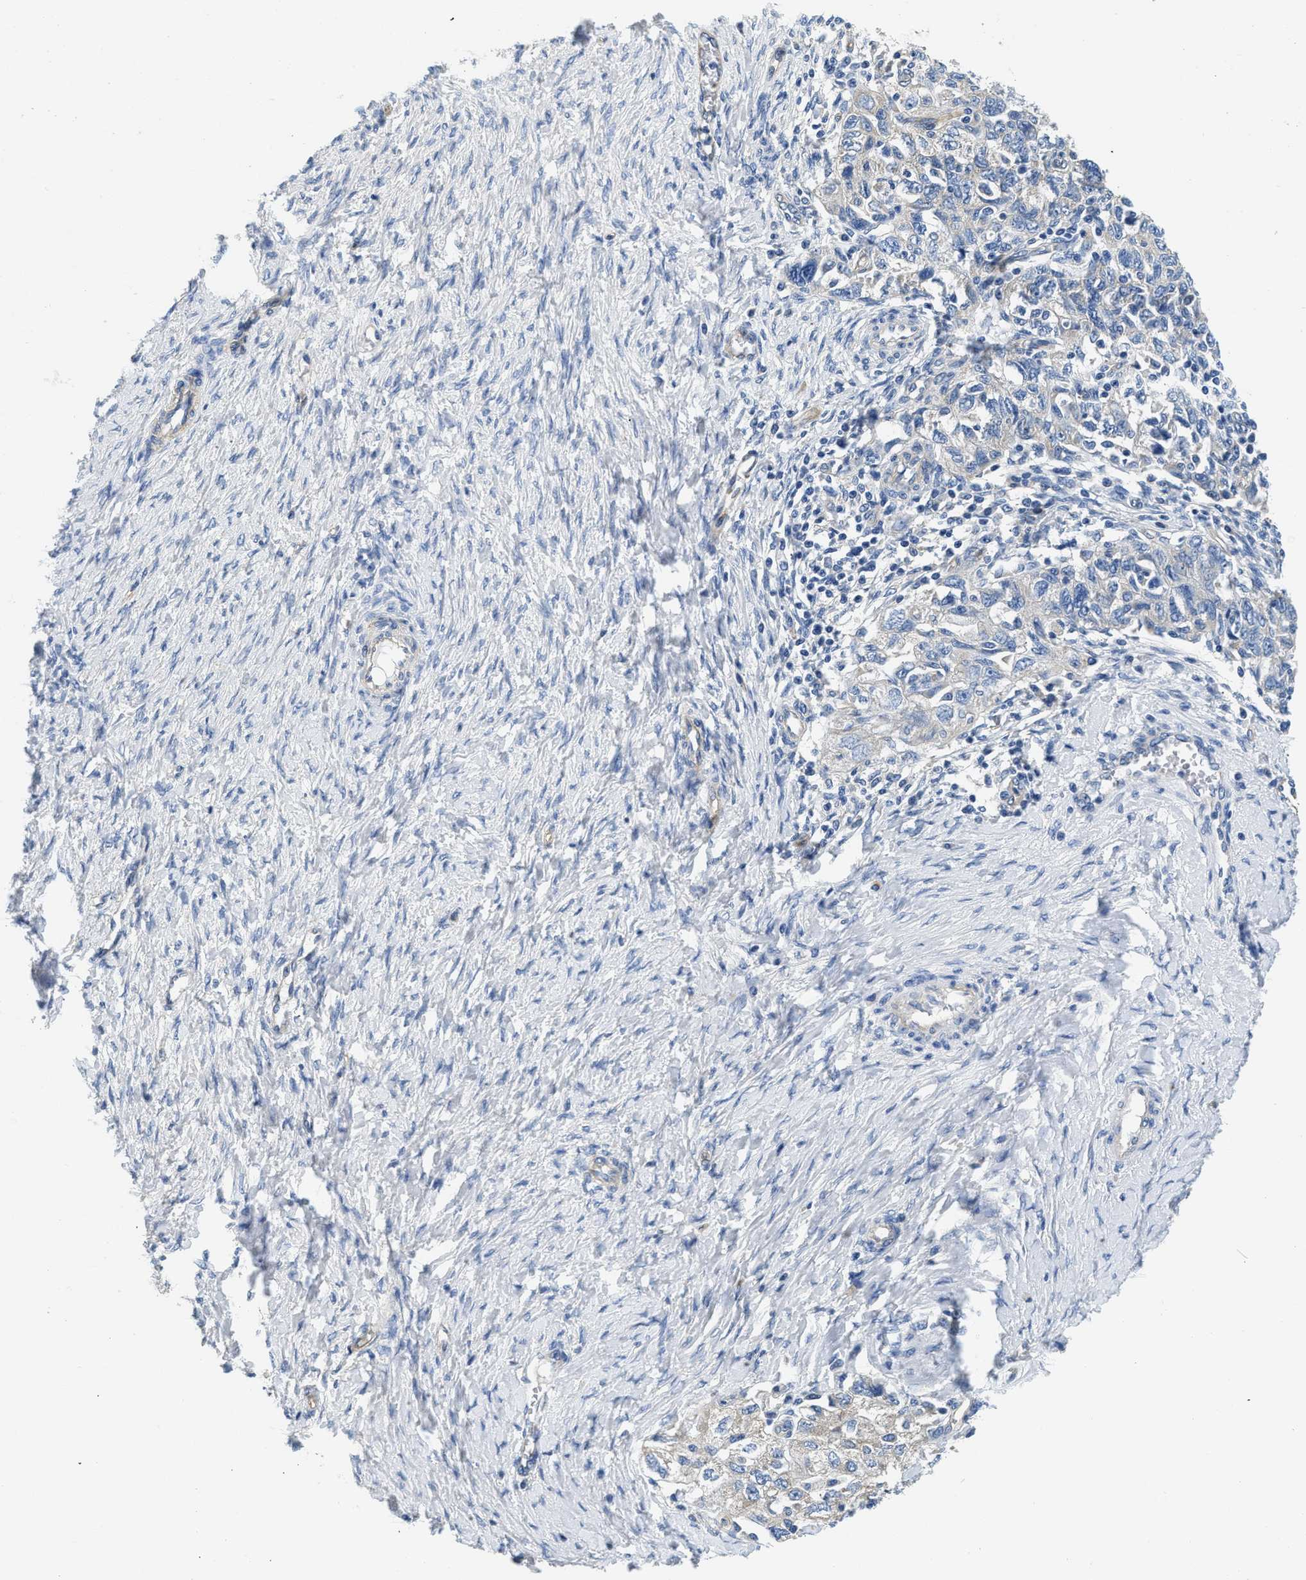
{"staining": {"intensity": "negative", "quantity": "none", "location": "none"}, "tissue": "ovarian cancer", "cell_type": "Tumor cells", "image_type": "cancer", "snomed": [{"axis": "morphology", "description": "Carcinoma, NOS"}, {"axis": "morphology", "description": "Cystadenocarcinoma, serous, NOS"}, {"axis": "topography", "description": "Ovary"}], "caption": "There is no significant positivity in tumor cells of ovarian cancer (carcinoma). Nuclei are stained in blue.", "gene": "CSDE1", "patient": {"sex": "female", "age": 69}}